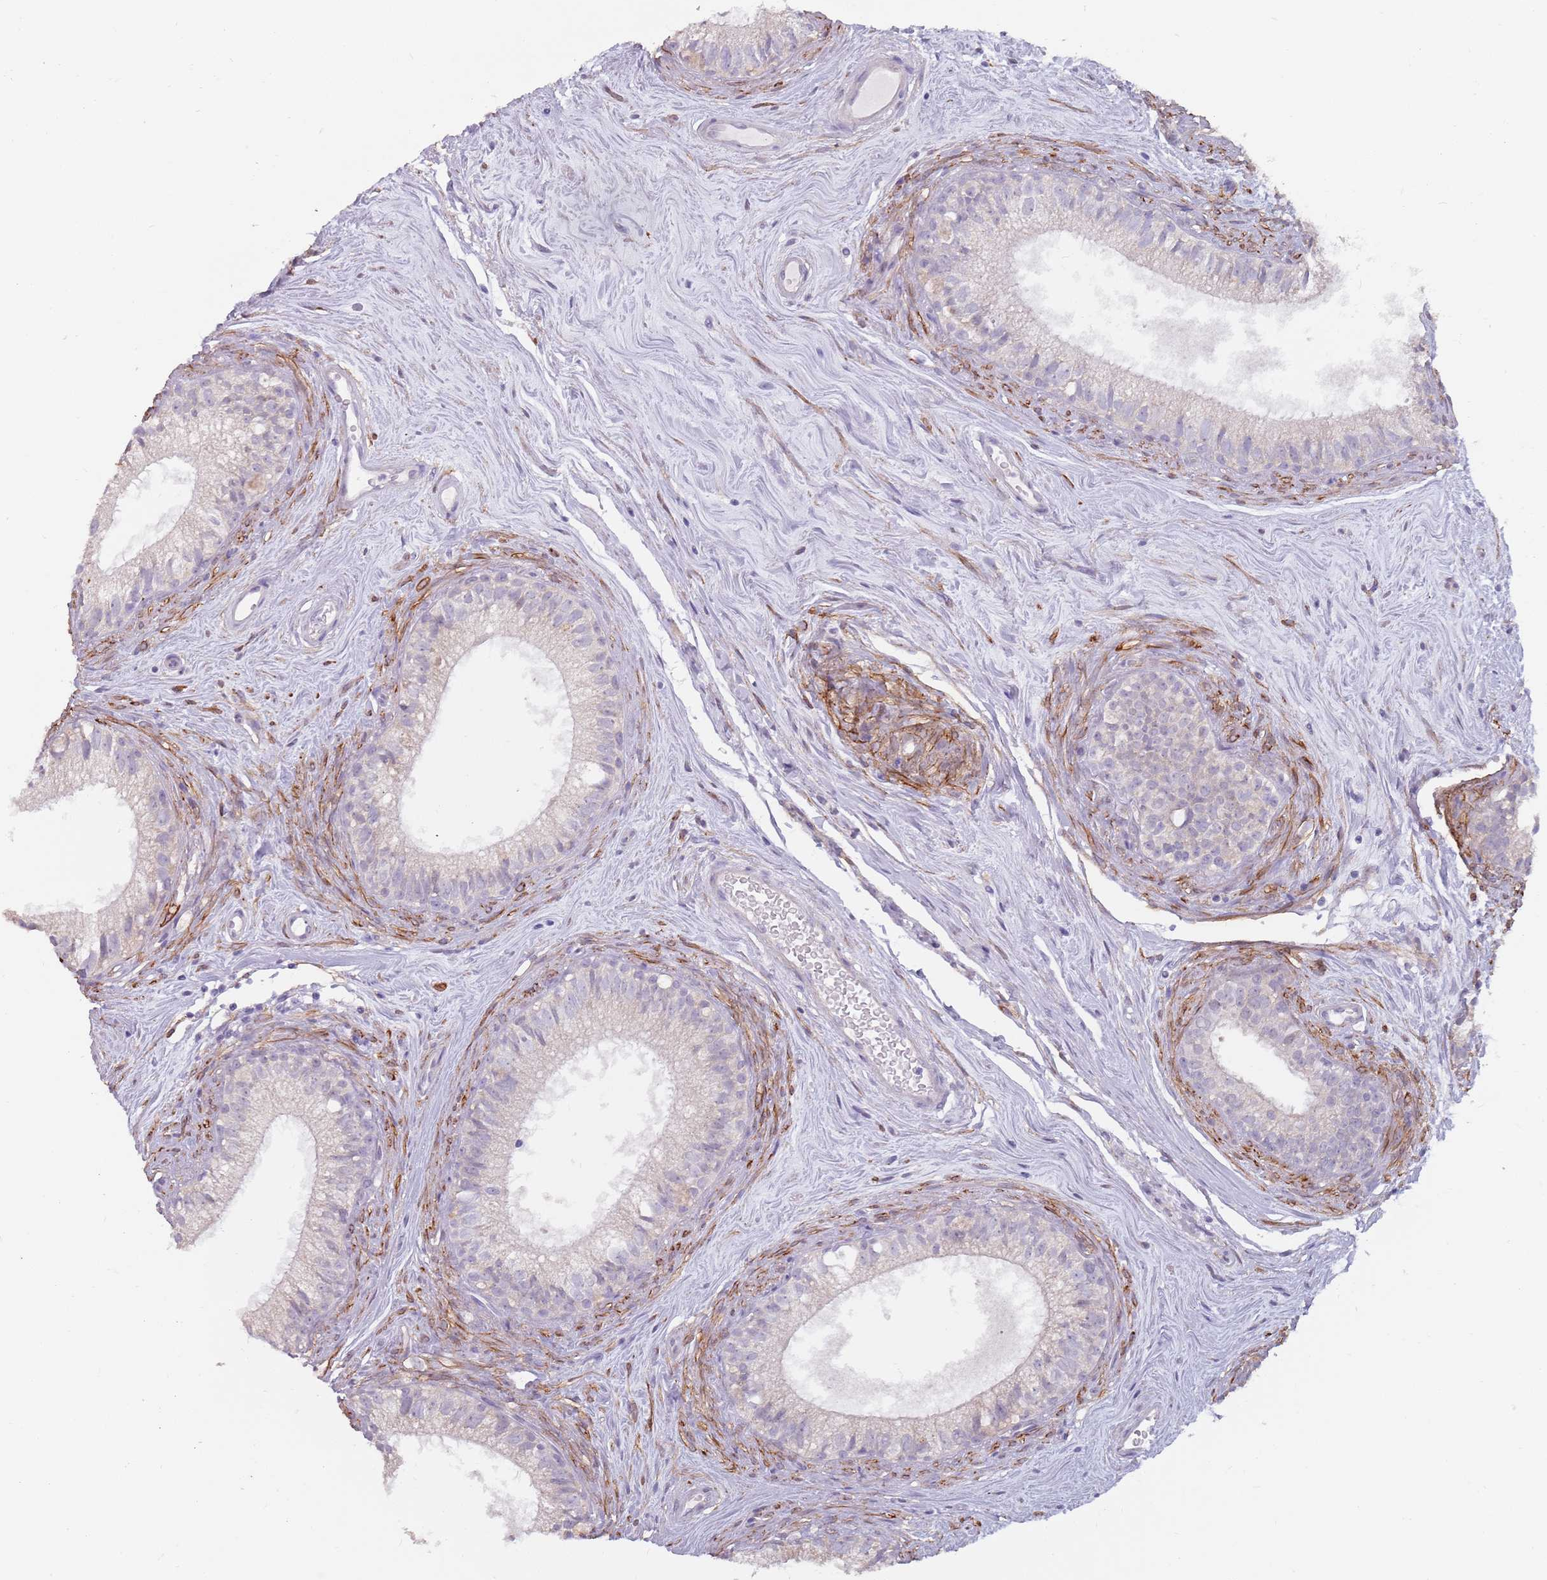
{"staining": {"intensity": "negative", "quantity": "none", "location": "none"}, "tissue": "epididymis", "cell_type": "Glandular cells", "image_type": "normal", "snomed": [{"axis": "morphology", "description": "Normal tissue, NOS"}, {"axis": "topography", "description": "Epididymis"}], "caption": "This is a micrograph of immunohistochemistry (IHC) staining of unremarkable epididymis, which shows no expression in glandular cells.", "gene": "DXO", "patient": {"sex": "male", "age": 71}}